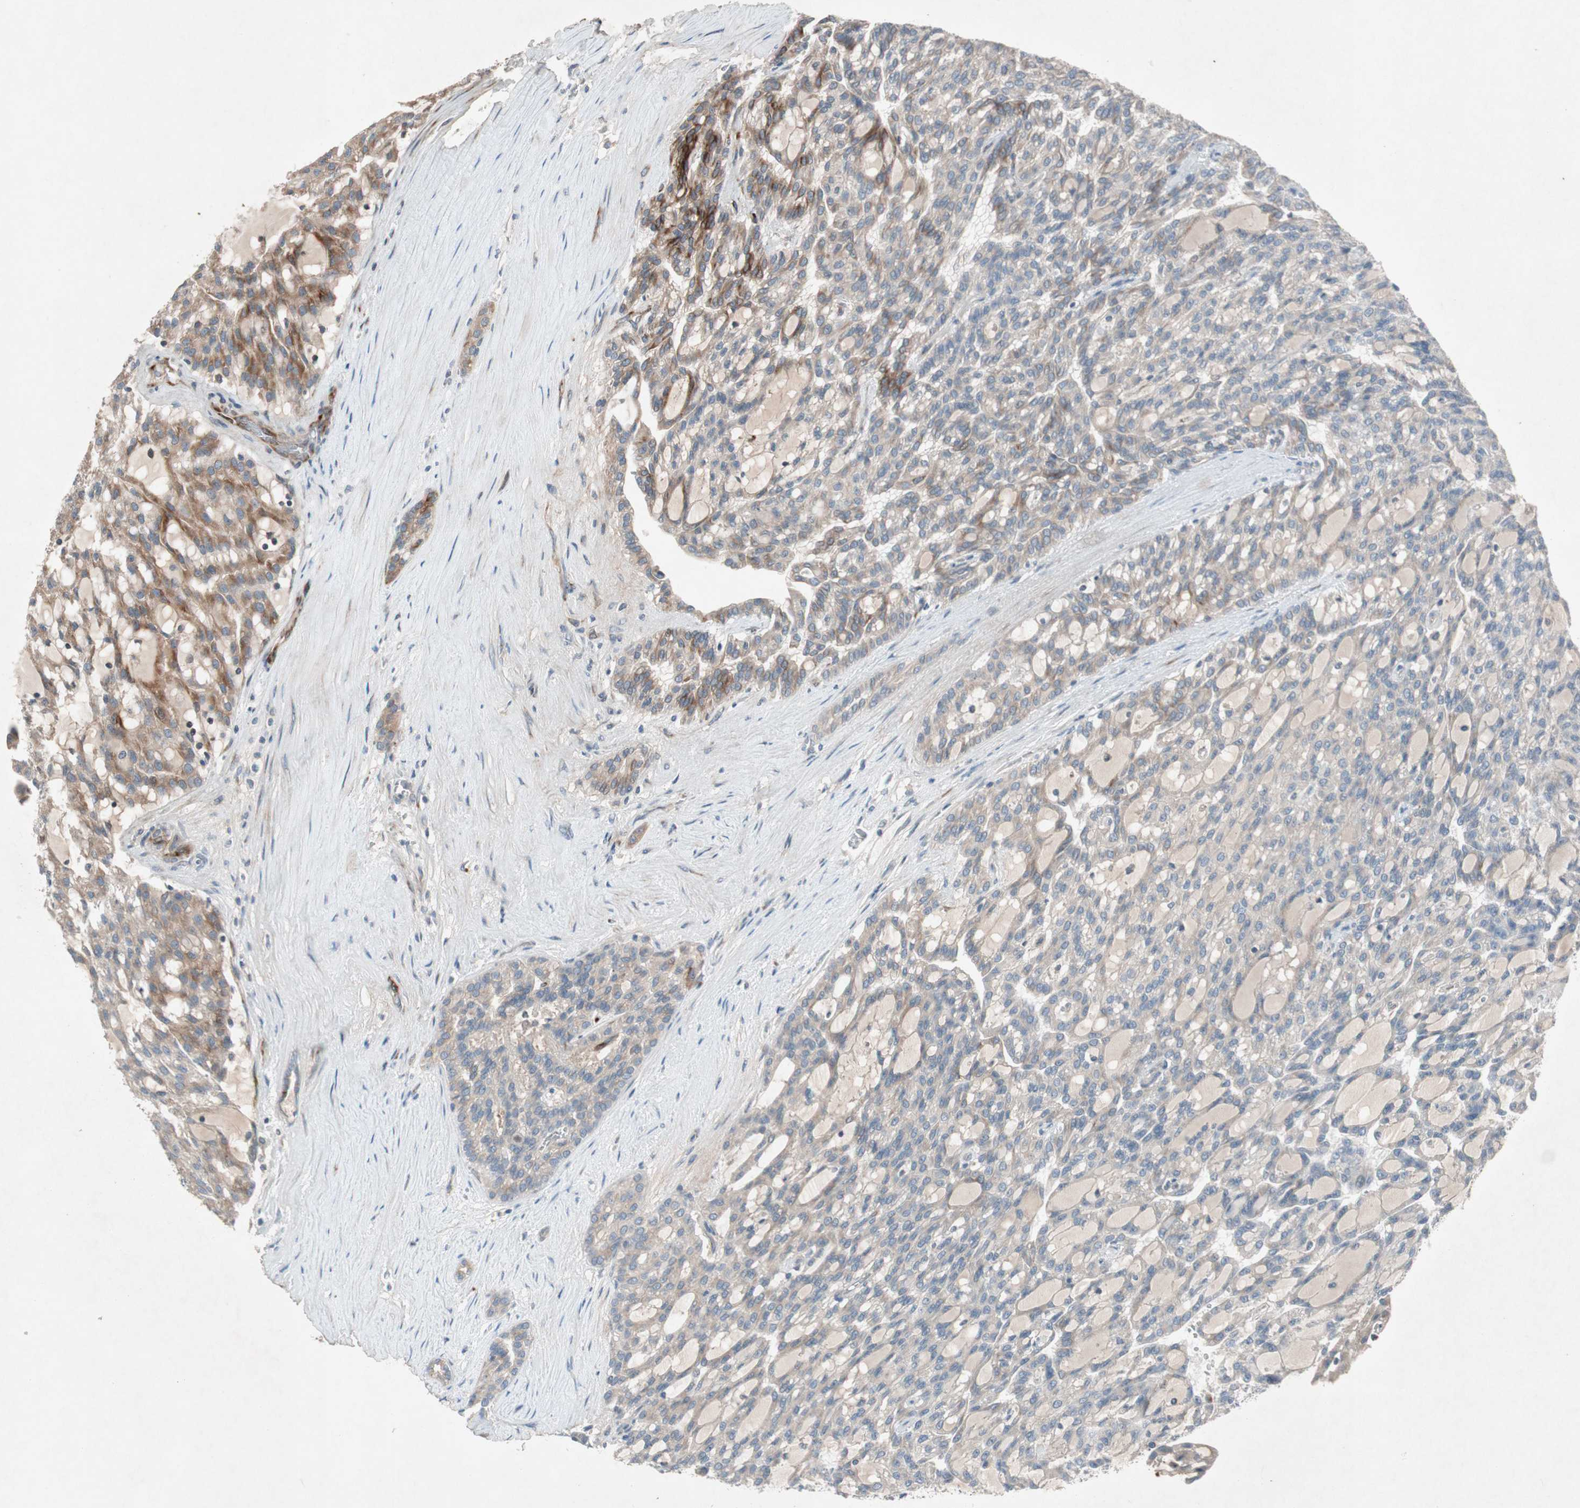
{"staining": {"intensity": "moderate", "quantity": ">75%", "location": "cytoplasmic/membranous"}, "tissue": "renal cancer", "cell_type": "Tumor cells", "image_type": "cancer", "snomed": [{"axis": "morphology", "description": "Adenocarcinoma, NOS"}, {"axis": "topography", "description": "Kidney"}], "caption": "Moderate cytoplasmic/membranous protein staining is seen in about >75% of tumor cells in renal cancer (adenocarcinoma).", "gene": "APOO", "patient": {"sex": "male", "age": 63}}